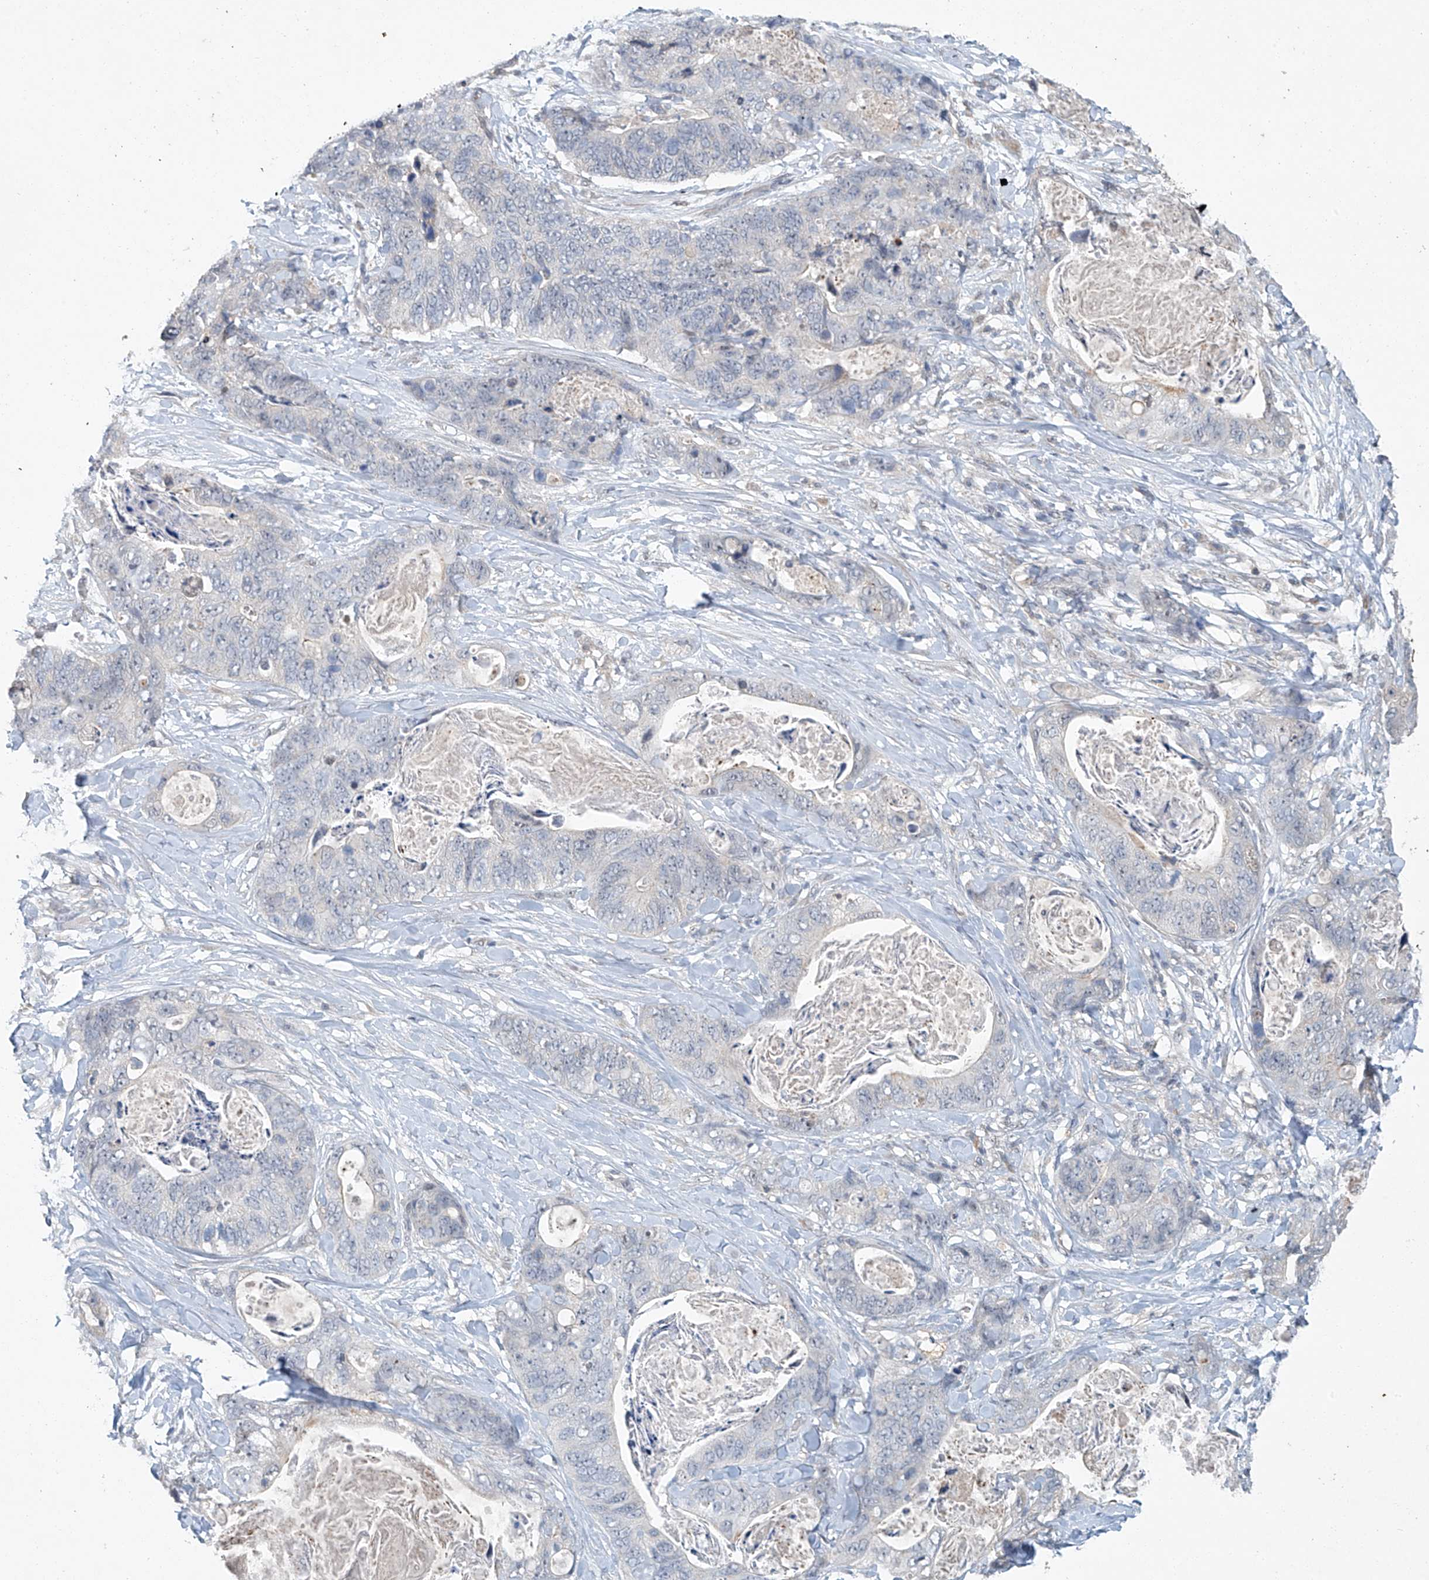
{"staining": {"intensity": "negative", "quantity": "none", "location": "none"}, "tissue": "stomach cancer", "cell_type": "Tumor cells", "image_type": "cancer", "snomed": [{"axis": "morphology", "description": "Adenocarcinoma, NOS"}, {"axis": "topography", "description": "Stomach"}], "caption": "DAB immunohistochemical staining of human stomach adenocarcinoma demonstrates no significant staining in tumor cells.", "gene": "TAF8", "patient": {"sex": "female", "age": 89}}